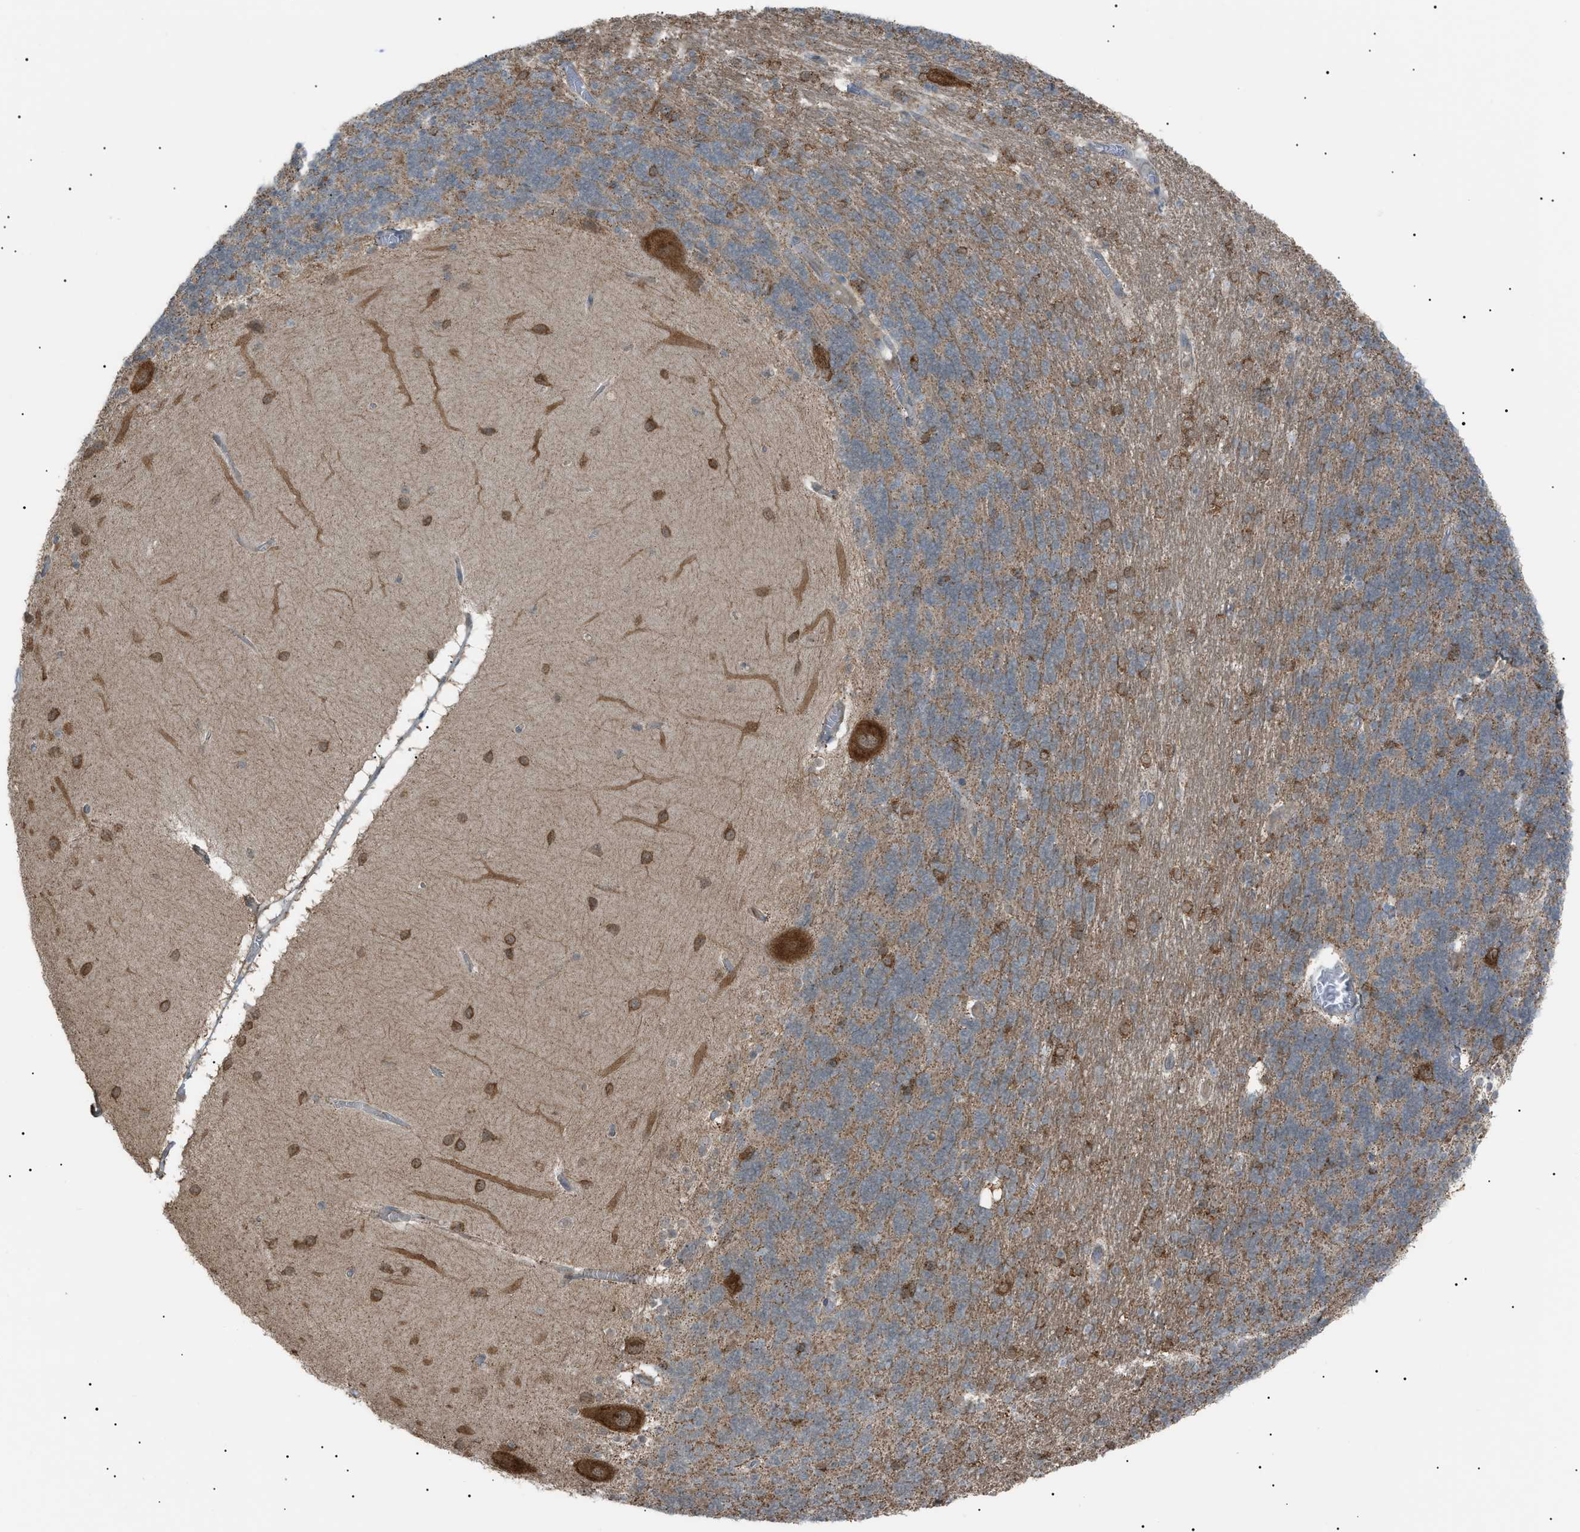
{"staining": {"intensity": "moderate", "quantity": "<25%", "location": "cytoplasmic/membranous"}, "tissue": "cerebellum", "cell_type": "Cells in granular layer", "image_type": "normal", "snomed": [{"axis": "morphology", "description": "Normal tissue, NOS"}, {"axis": "topography", "description": "Cerebellum"}], "caption": "Approximately <25% of cells in granular layer in normal human cerebellum demonstrate moderate cytoplasmic/membranous protein staining as visualized by brown immunohistochemical staining.", "gene": "LPIN2", "patient": {"sex": "female", "age": 54}}